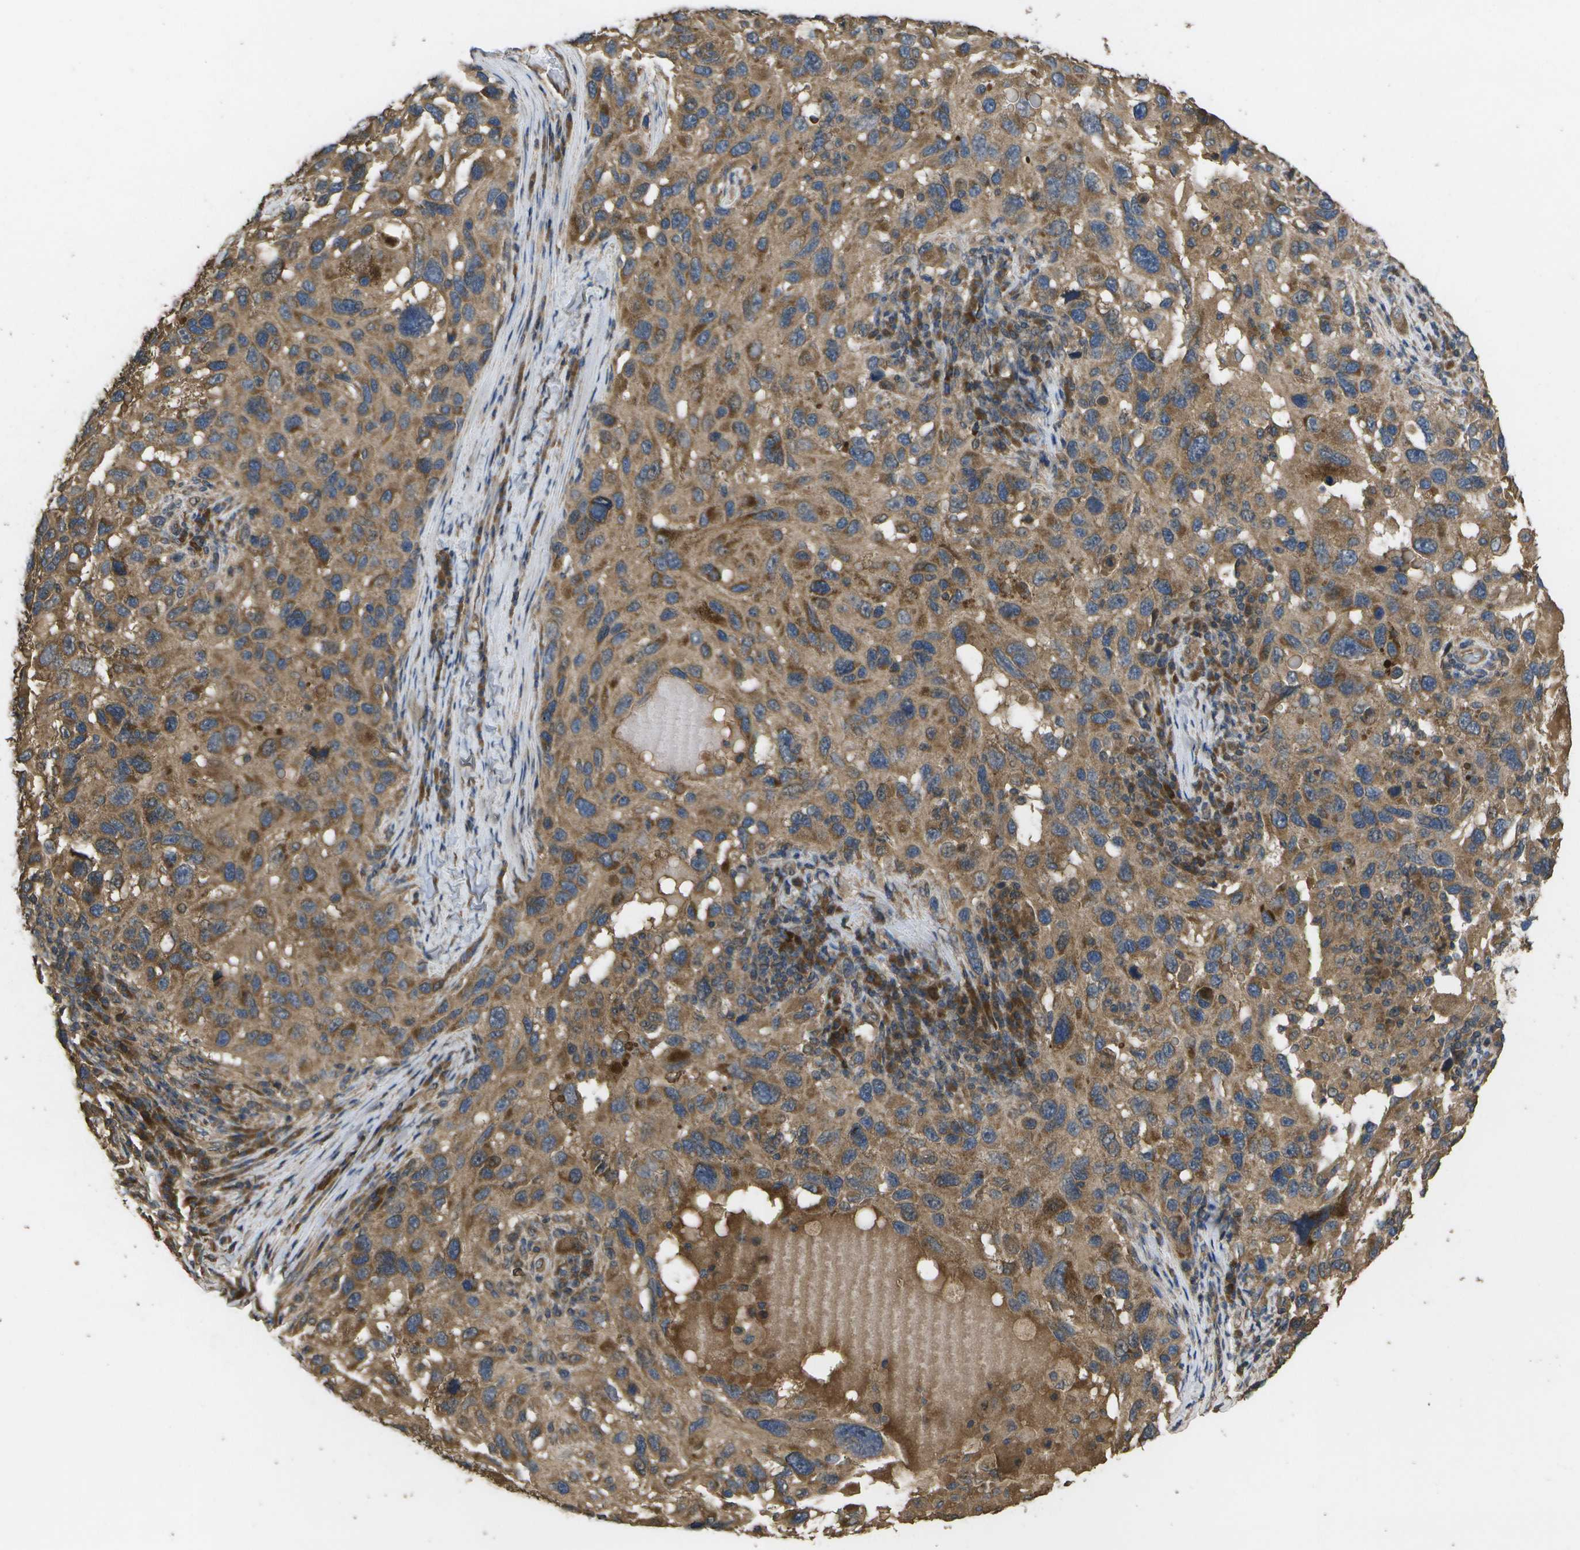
{"staining": {"intensity": "moderate", "quantity": ">75%", "location": "cytoplasmic/membranous"}, "tissue": "melanoma", "cell_type": "Tumor cells", "image_type": "cancer", "snomed": [{"axis": "morphology", "description": "Malignant melanoma, NOS"}, {"axis": "topography", "description": "Skin"}], "caption": "High-magnification brightfield microscopy of melanoma stained with DAB (3,3'-diaminobenzidine) (brown) and counterstained with hematoxylin (blue). tumor cells exhibit moderate cytoplasmic/membranous expression is present in about>75% of cells. (brown staining indicates protein expression, while blue staining denotes nuclei).", "gene": "SACS", "patient": {"sex": "male", "age": 53}}